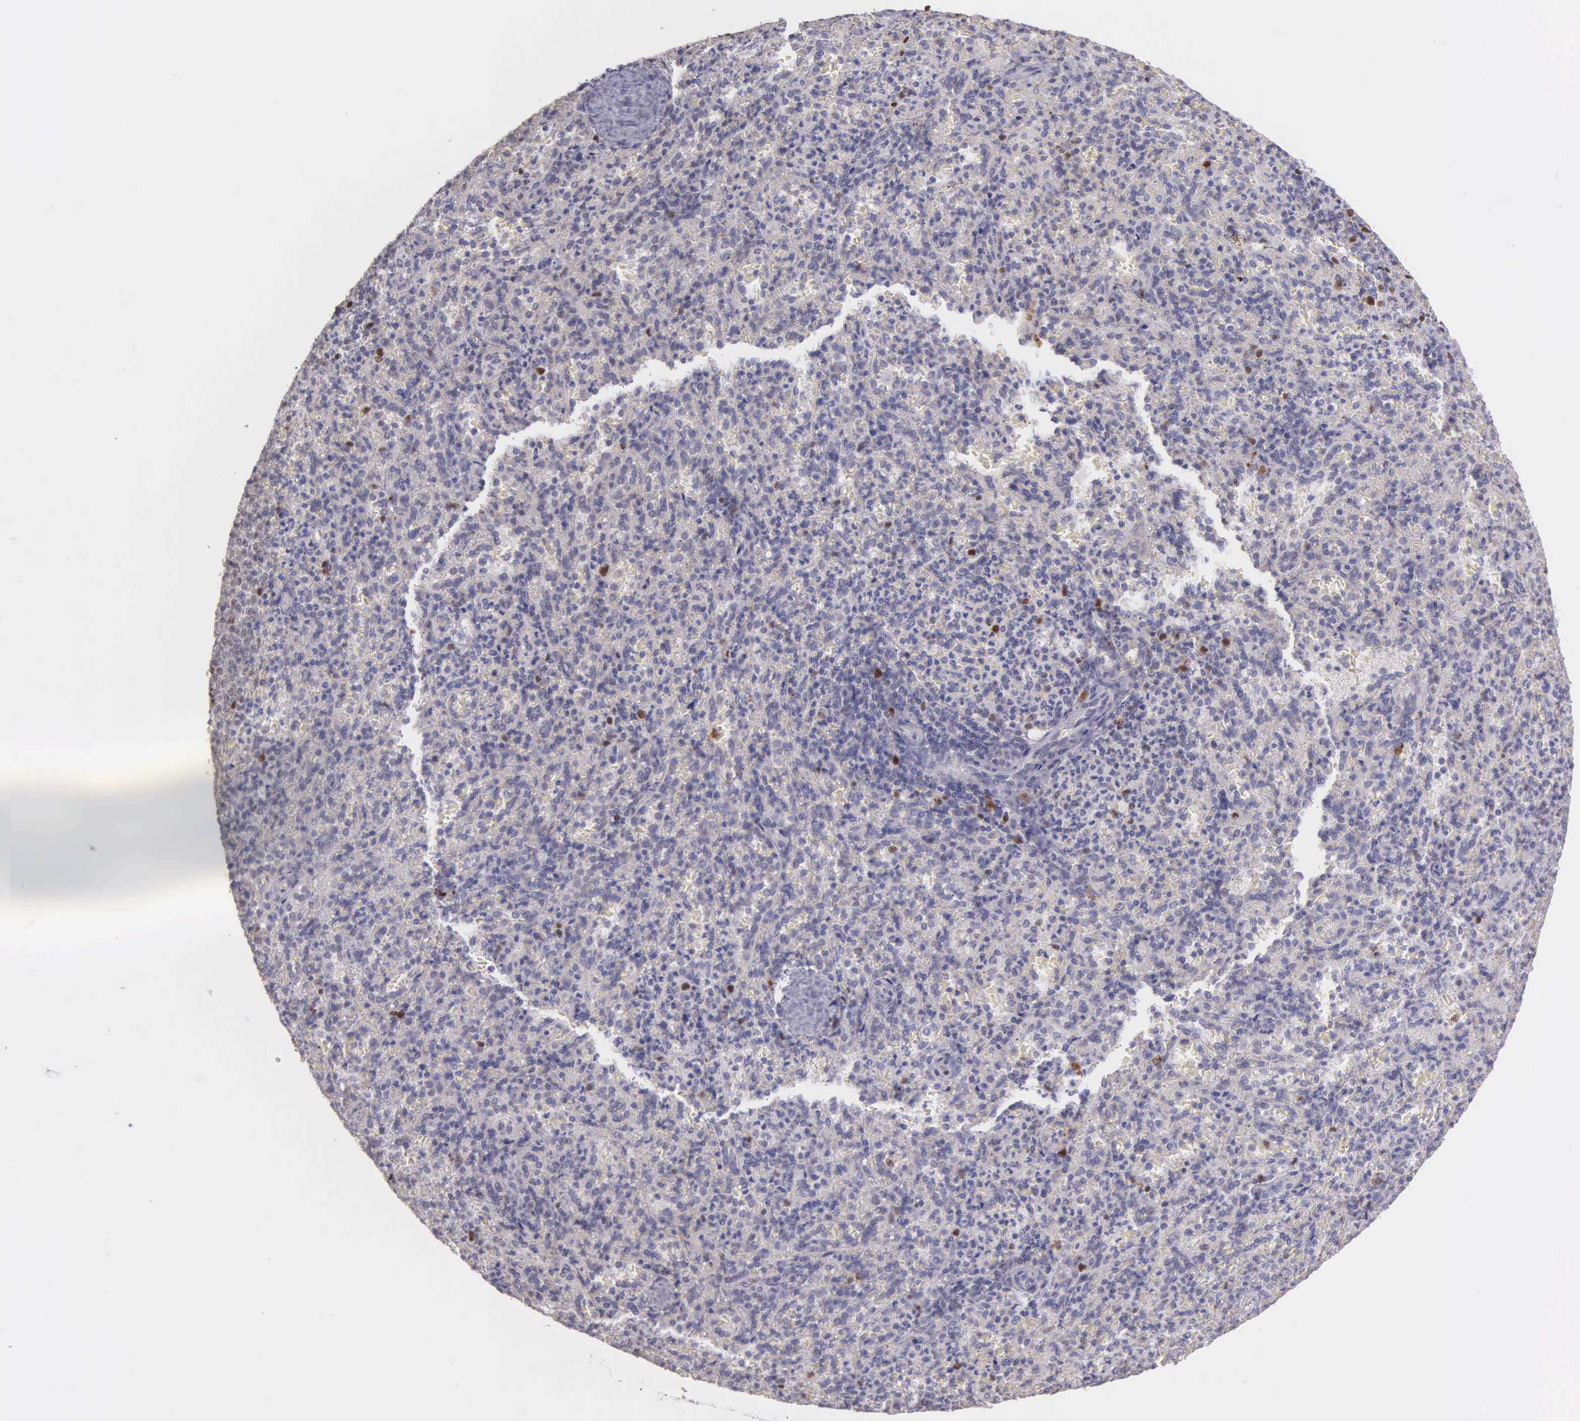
{"staining": {"intensity": "moderate", "quantity": "<25%", "location": "nuclear"}, "tissue": "spleen", "cell_type": "Cells in red pulp", "image_type": "normal", "snomed": [{"axis": "morphology", "description": "Normal tissue, NOS"}, {"axis": "topography", "description": "Spleen"}], "caption": "An IHC micrograph of benign tissue is shown. Protein staining in brown highlights moderate nuclear positivity in spleen within cells in red pulp. (Brightfield microscopy of DAB IHC at high magnification).", "gene": "MCM5", "patient": {"sex": "female", "age": 21}}